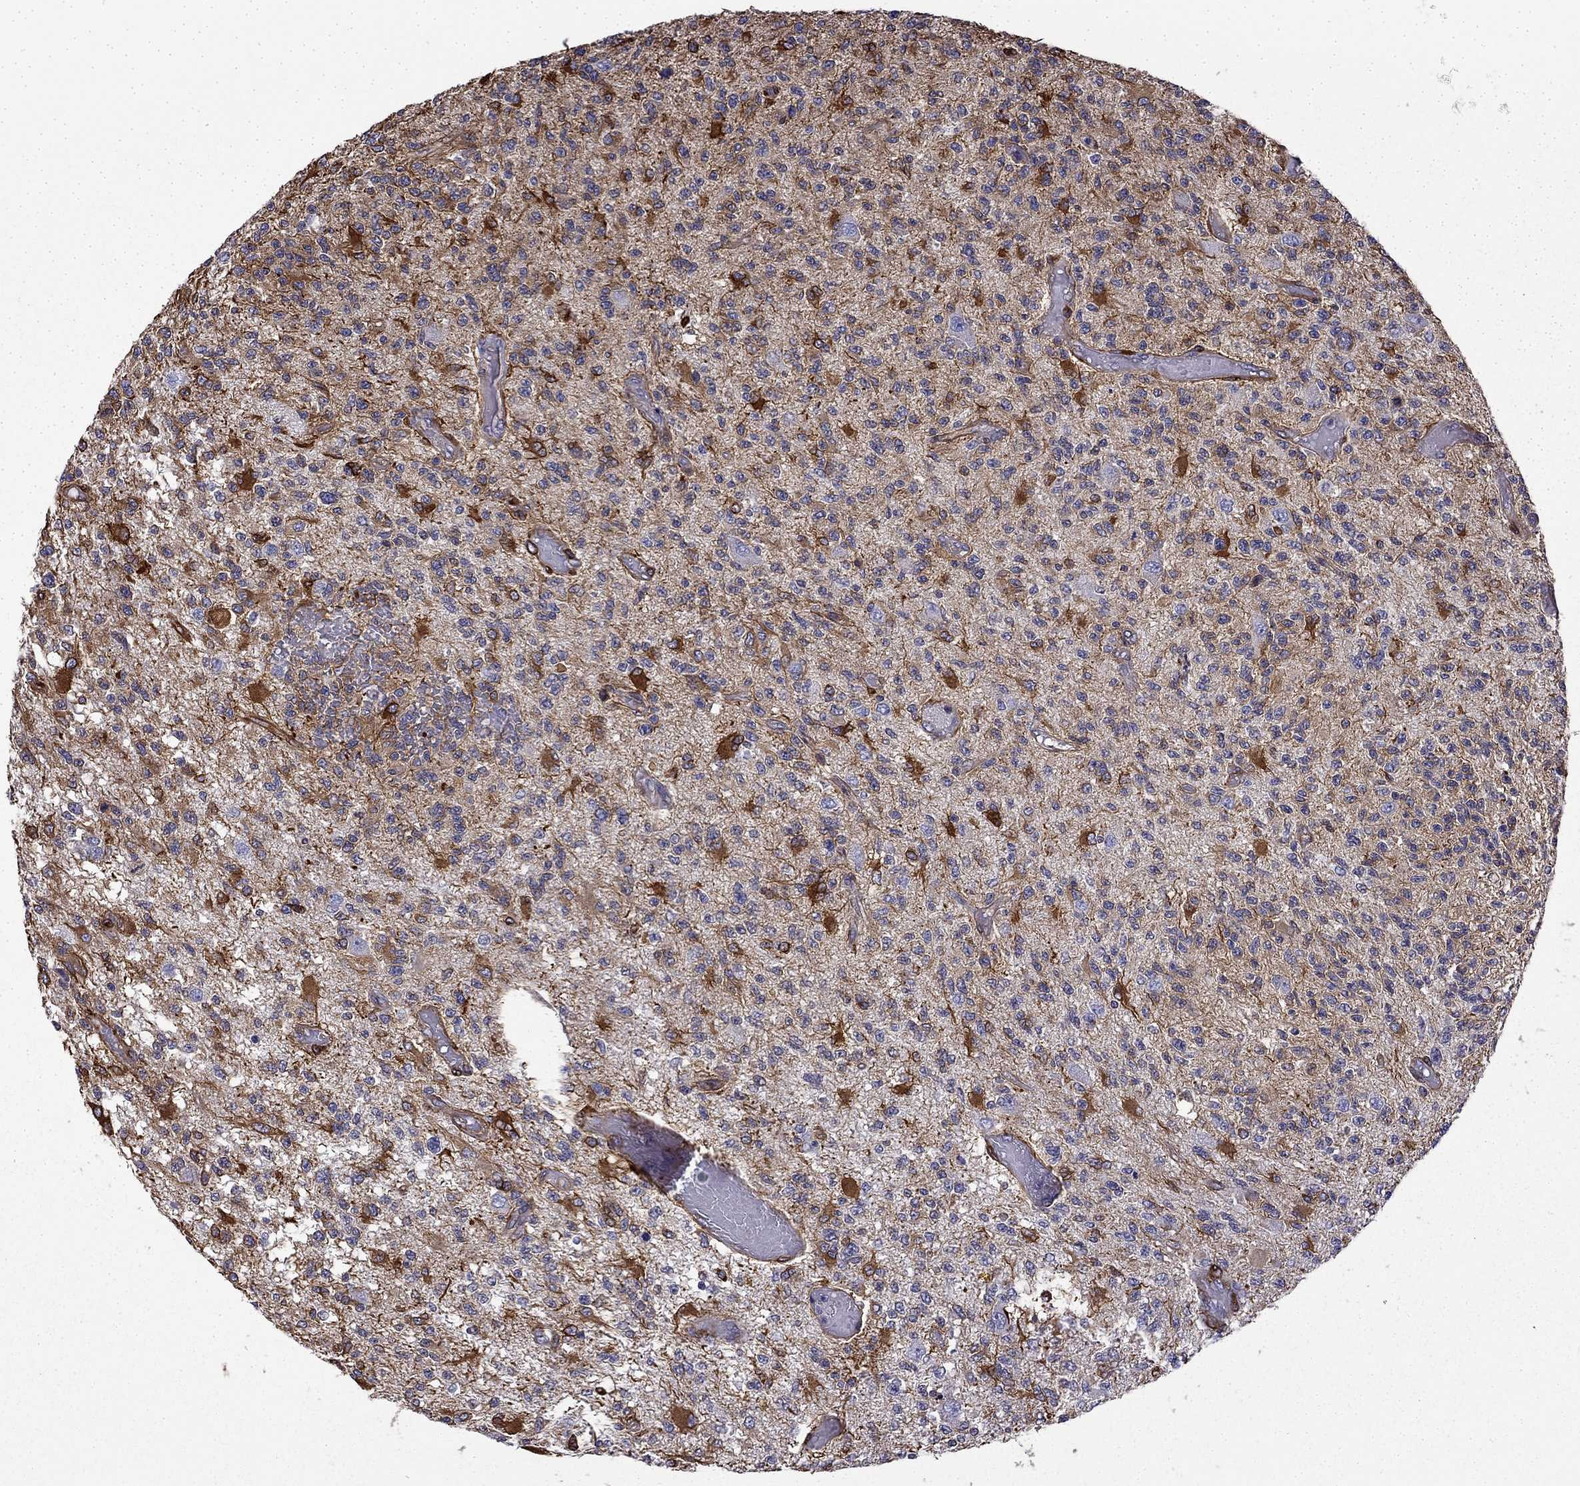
{"staining": {"intensity": "moderate", "quantity": "<25%", "location": "cytoplasmic/membranous"}, "tissue": "glioma", "cell_type": "Tumor cells", "image_type": "cancer", "snomed": [{"axis": "morphology", "description": "Glioma, malignant, High grade"}, {"axis": "topography", "description": "Brain"}], "caption": "This photomicrograph reveals IHC staining of human glioma, with low moderate cytoplasmic/membranous staining in about <25% of tumor cells.", "gene": "MAP4", "patient": {"sex": "female", "age": 63}}